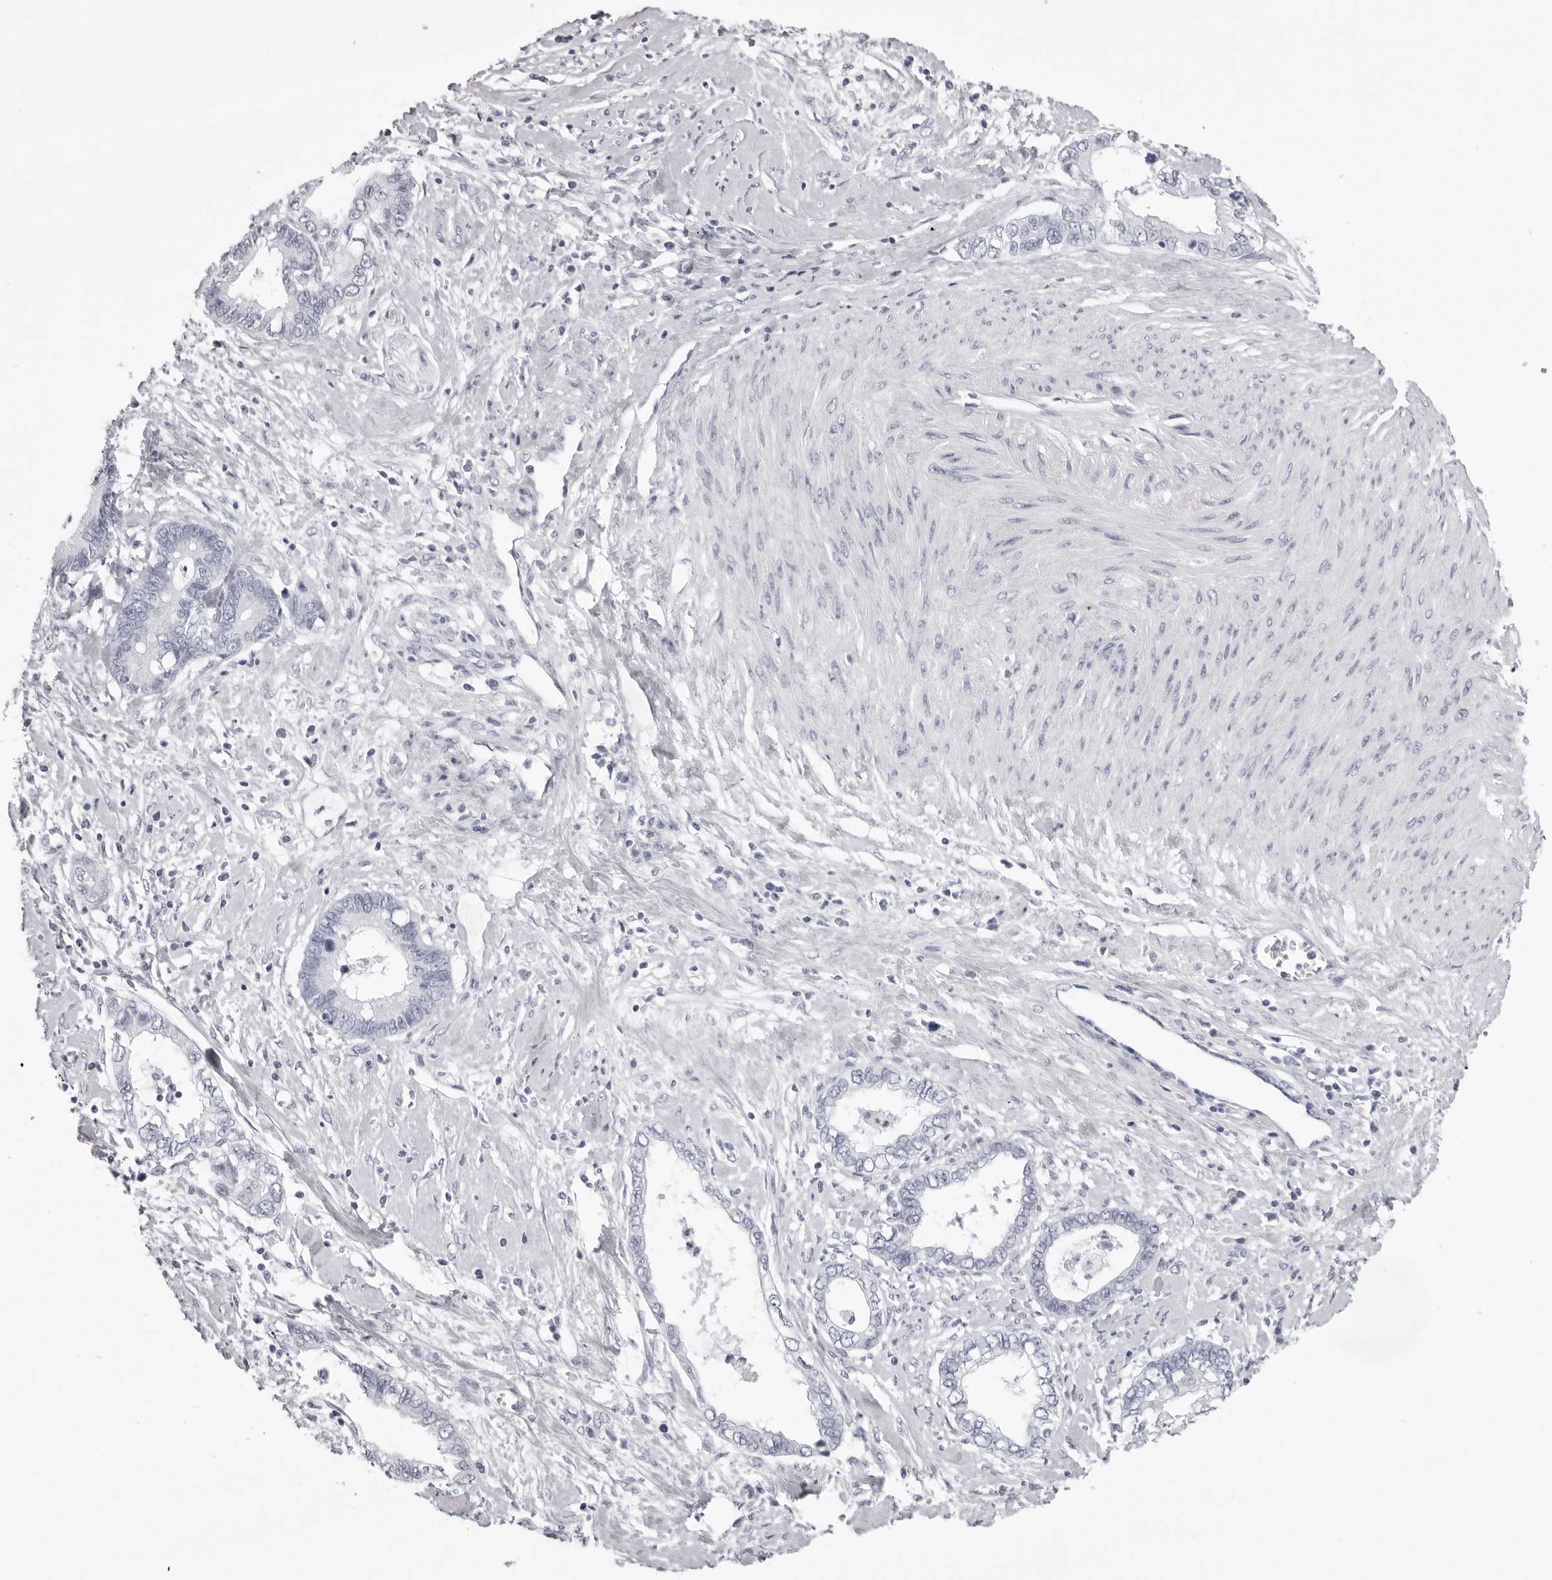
{"staining": {"intensity": "negative", "quantity": "none", "location": "none"}, "tissue": "cervical cancer", "cell_type": "Tumor cells", "image_type": "cancer", "snomed": [{"axis": "morphology", "description": "Adenocarcinoma, NOS"}, {"axis": "topography", "description": "Cervix"}], "caption": "Human cervical cancer (adenocarcinoma) stained for a protein using immunohistochemistry demonstrates no positivity in tumor cells.", "gene": "CST1", "patient": {"sex": "female", "age": 44}}